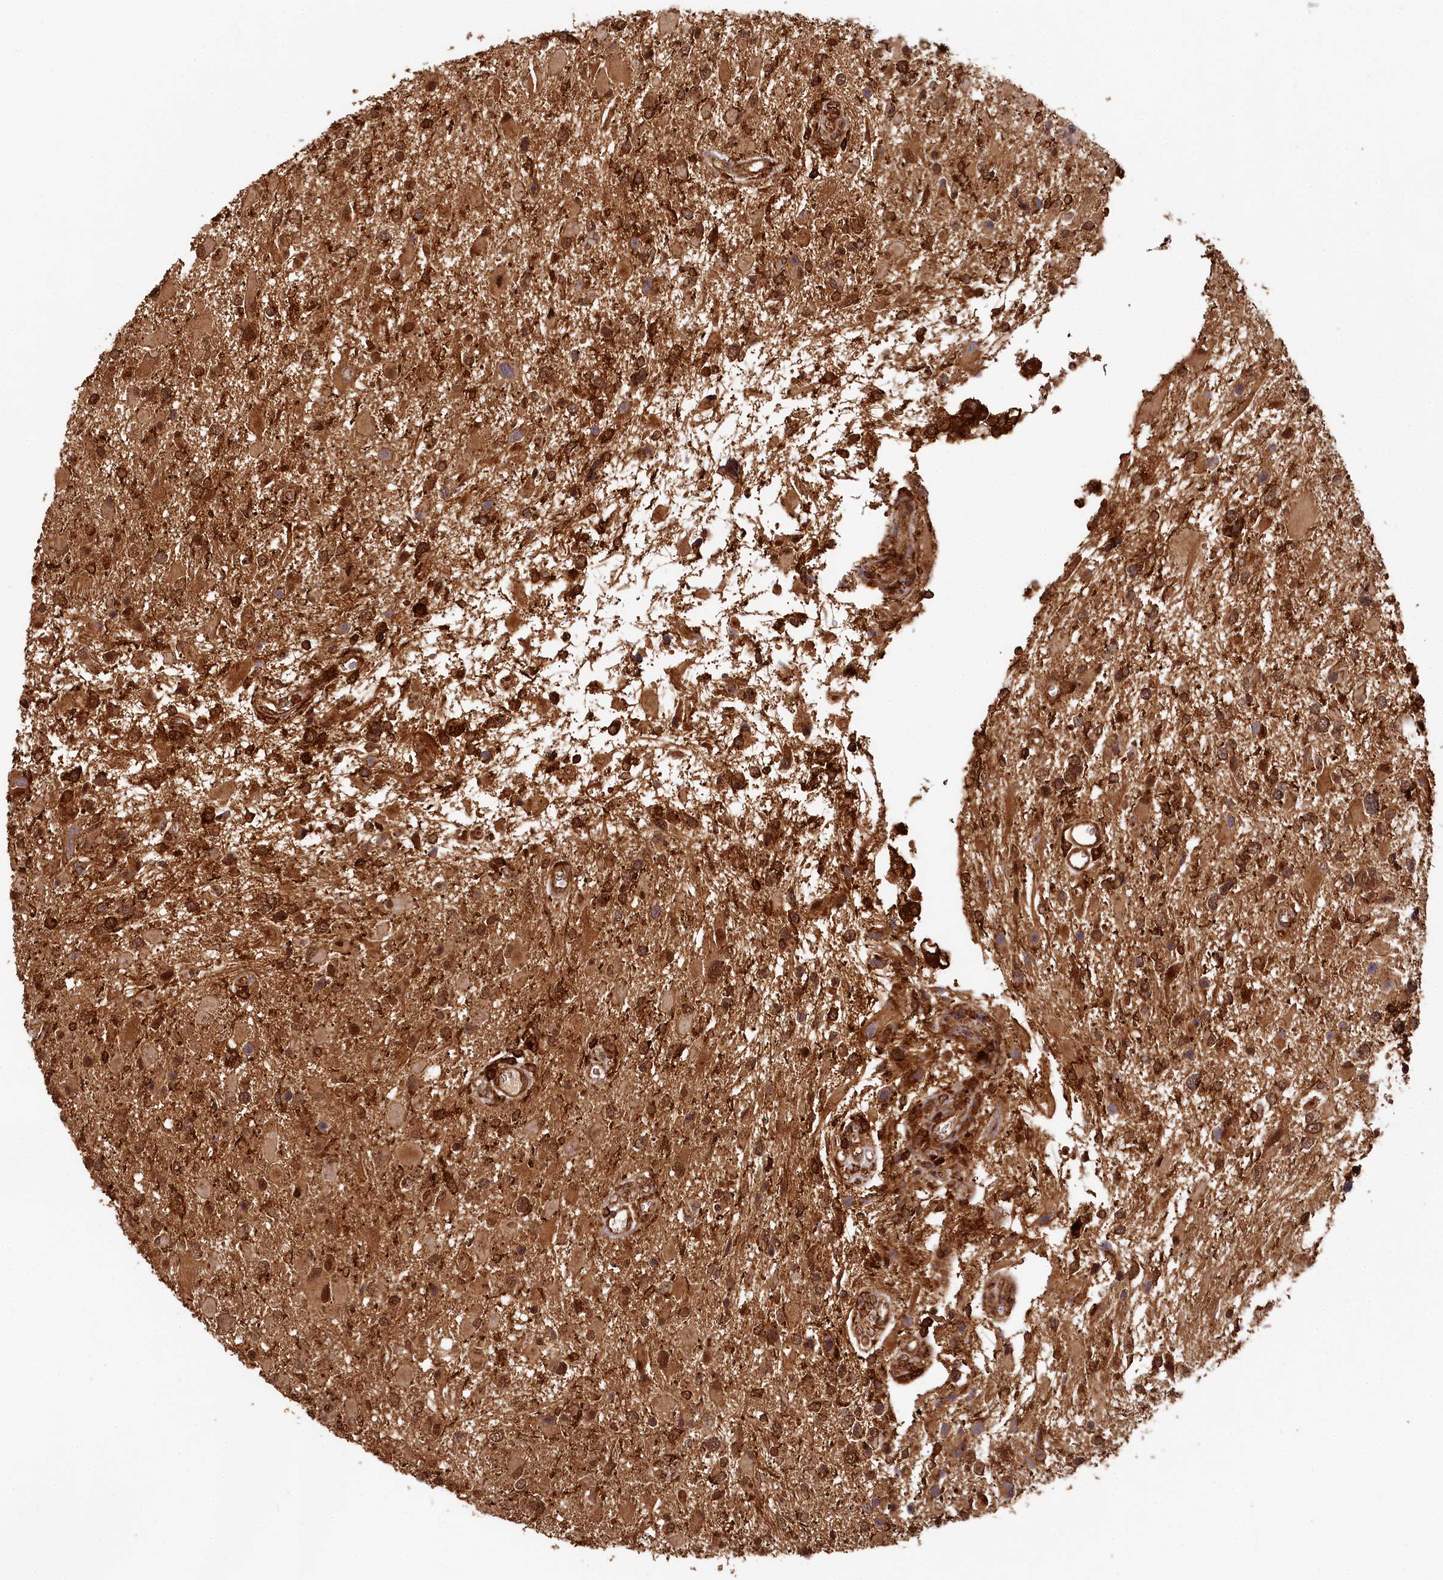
{"staining": {"intensity": "moderate", "quantity": ">75%", "location": "cytoplasmic/membranous,nuclear"}, "tissue": "glioma", "cell_type": "Tumor cells", "image_type": "cancer", "snomed": [{"axis": "morphology", "description": "Glioma, malignant, High grade"}, {"axis": "topography", "description": "Brain"}], "caption": "Immunohistochemical staining of human malignant high-grade glioma exhibits medium levels of moderate cytoplasmic/membranous and nuclear expression in approximately >75% of tumor cells.", "gene": "STUB1", "patient": {"sex": "male", "age": 53}}